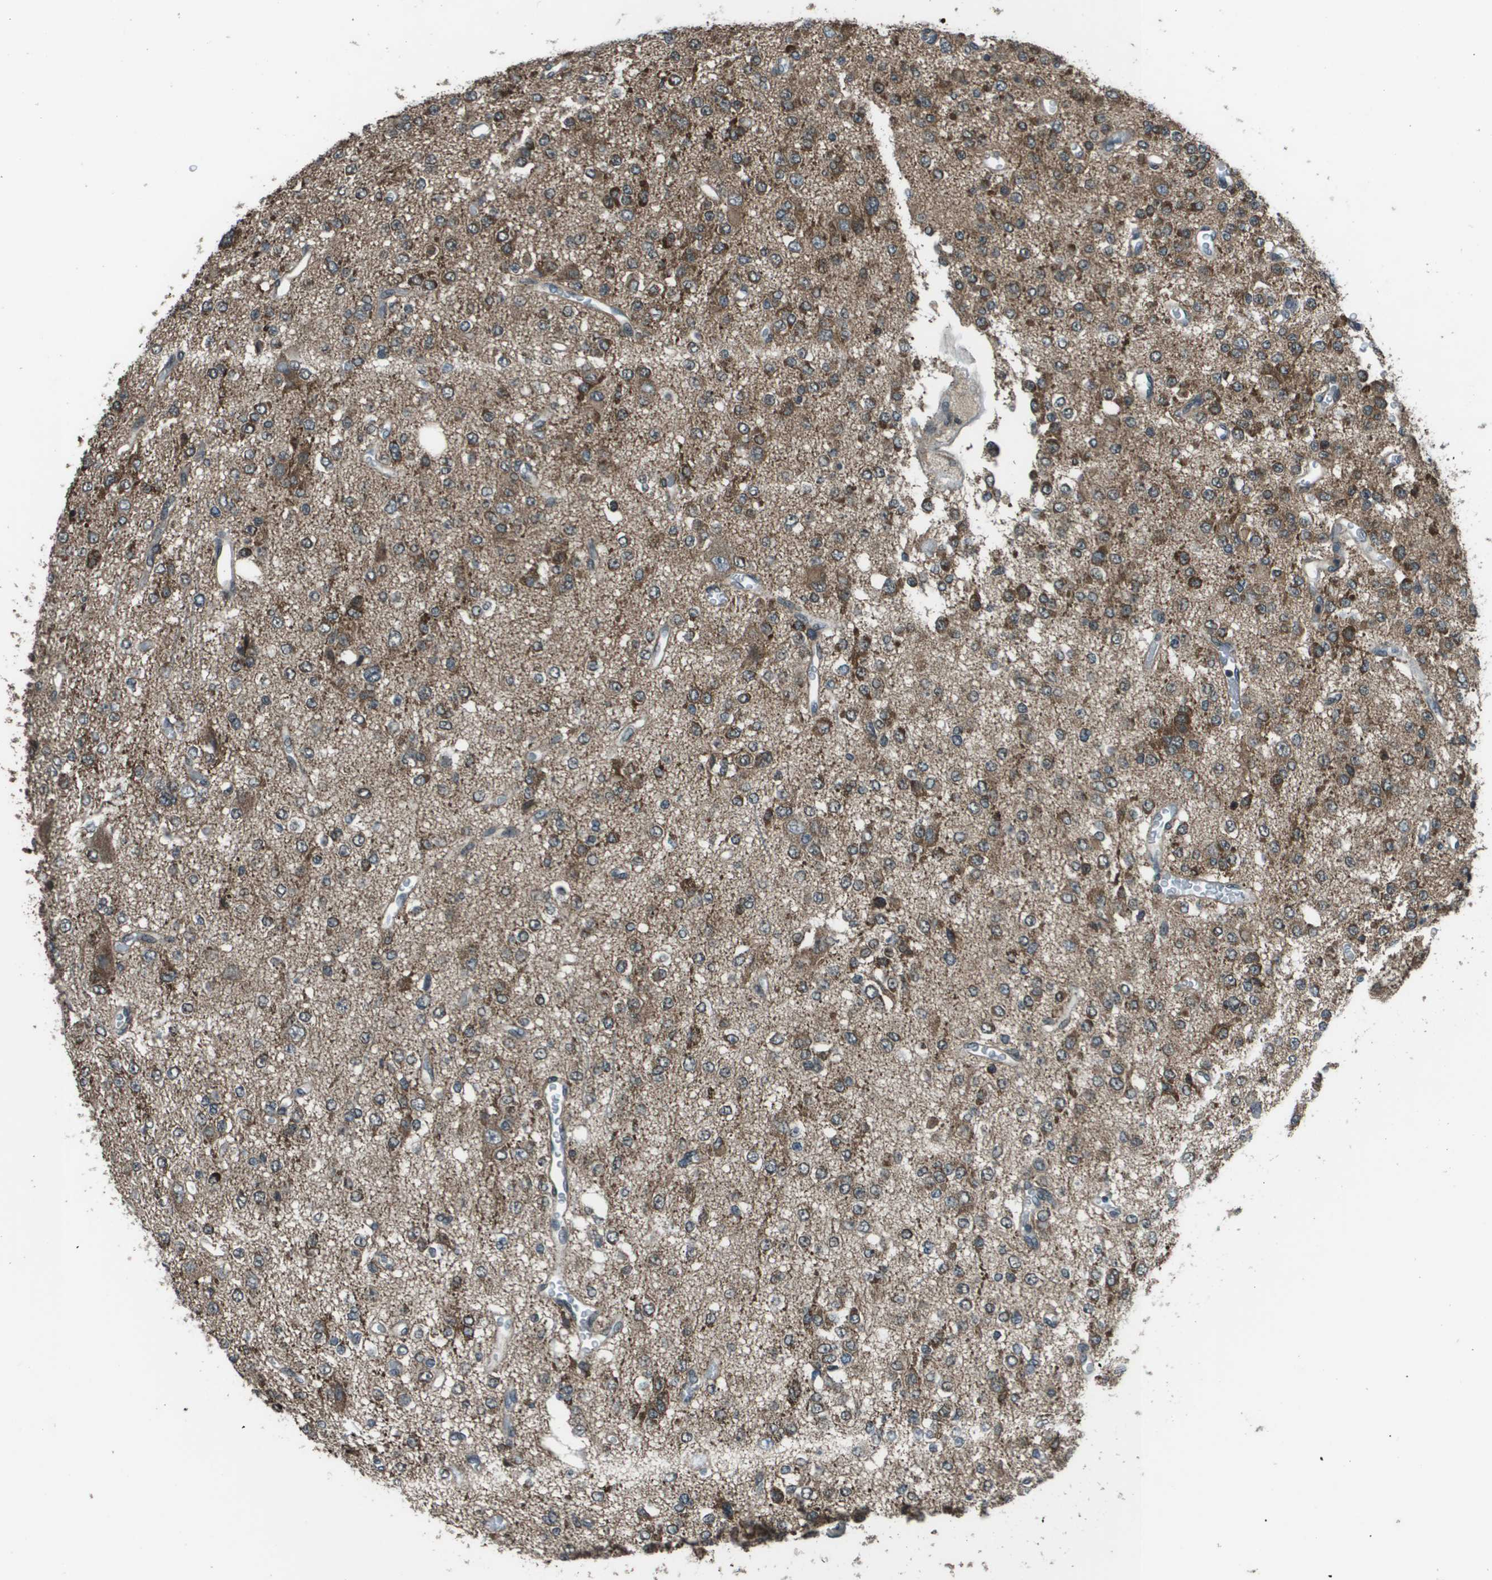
{"staining": {"intensity": "moderate", "quantity": ">75%", "location": "cytoplasmic/membranous"}, "tissue": "glioma", "cell_type": "Tumor cells", "image_type": "cancer", "snomed": [{"axis": "morphology", "description": "Glioma, malignant, Low grade"}, {"axis": "topography", "description": "Brain"}], "caption": "This image reveals immunohistochemistry (IHC) staining of human glioma, with medium moderate cytoplasmic/membranous staining in approximately >75% of tumor cells.", "gene": "PPFIA1", "patient": {"sex": "male", "age": 38}}